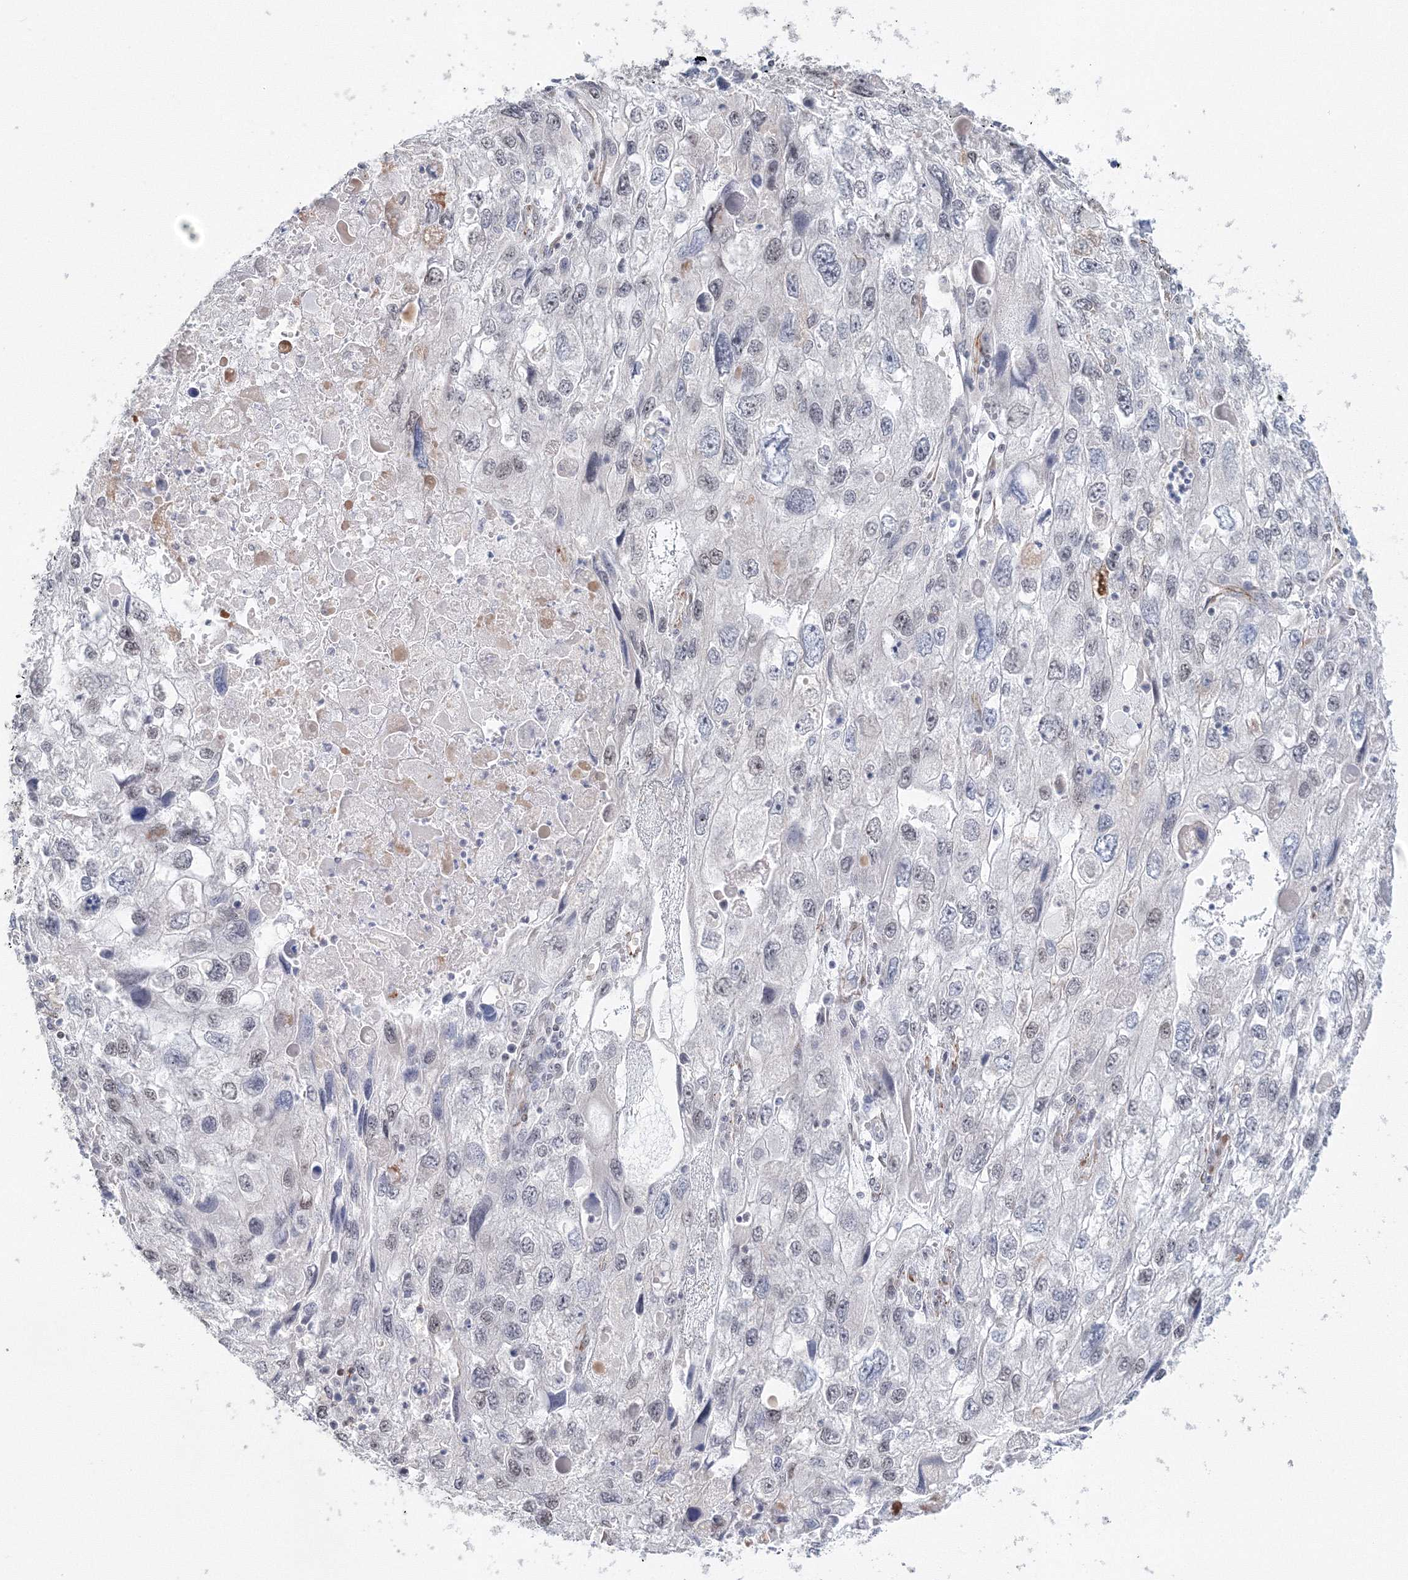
{"staining": {"intensity": "negative", "quantity": "none", "location": "none"}, "tissue": "endometrial cancer", "cell_type": "Tumor cells", "image_type": "cancer", "snomed": [{"axis": "morphology", "description": "Adenocarcinoma, NOS"}, {"axis": "topography", "description": "Endometrium"}], "caption": "Human endometrial cancer (adenocarcinoma) stained for a protein using immunohistochemistry demonstrates no expression in tumor cells.", "gene": "SIRT7", "patient": {"sex": "female", "age": 49}}